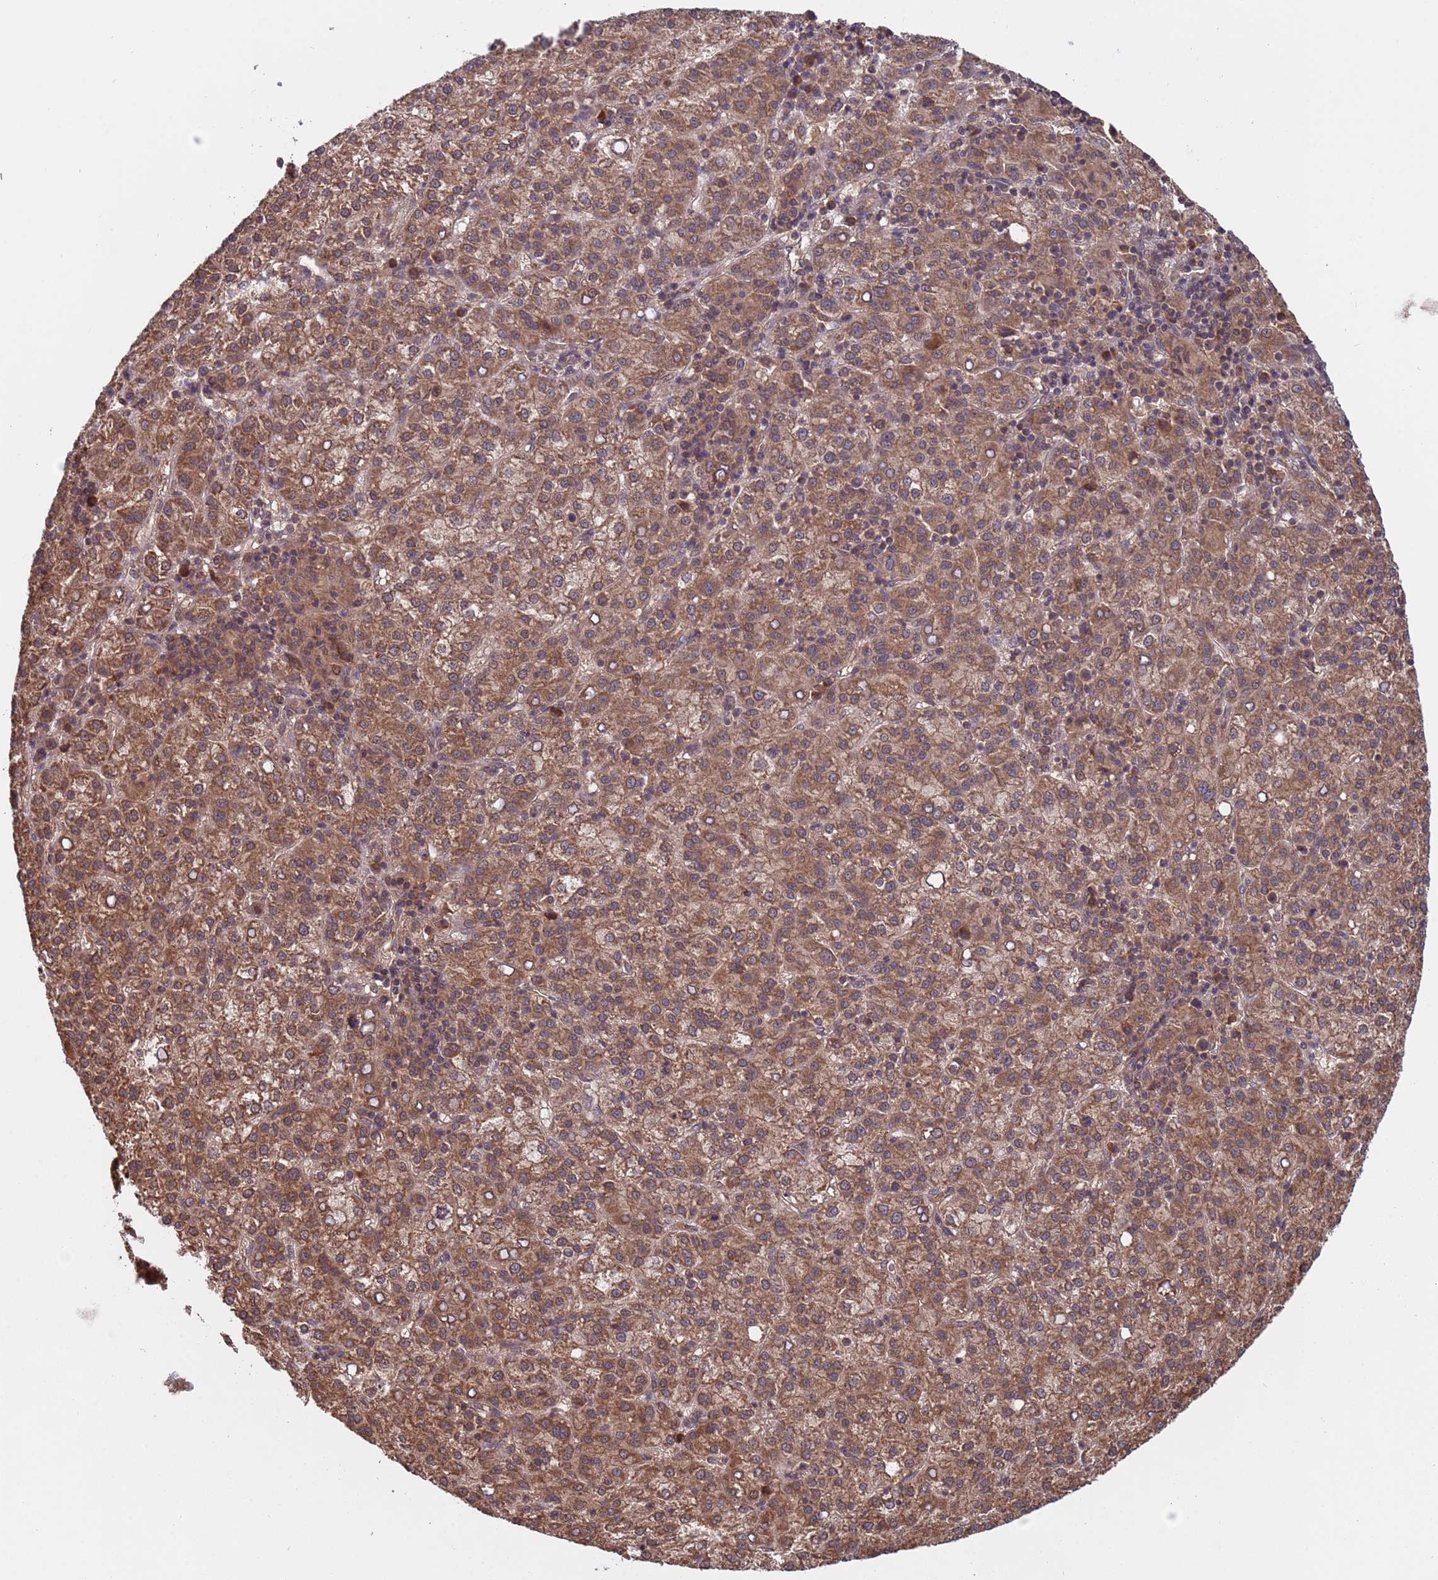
{"staining": {"intensity": "moderate", "quantity": ">75%", "location": "cytoplasmic/membranous"}, "tissue": "liver cancer", "cell_type": "Tumor cells", "image_type": "cancer", "snomed": [{"axis": "morphology", "description": "Carcinoma, Hepatocellular, NOS"}, {"axis": "topography", "description": "Liver"}], "caption": "Human liver hepatocellular carcinoma stained with a brown dye shows moderate cytoplasmic/membranous positive staining in about >75% of tumor cells.", "gene": "ERI1", "patient": {"sex": "female", "age": 58}}